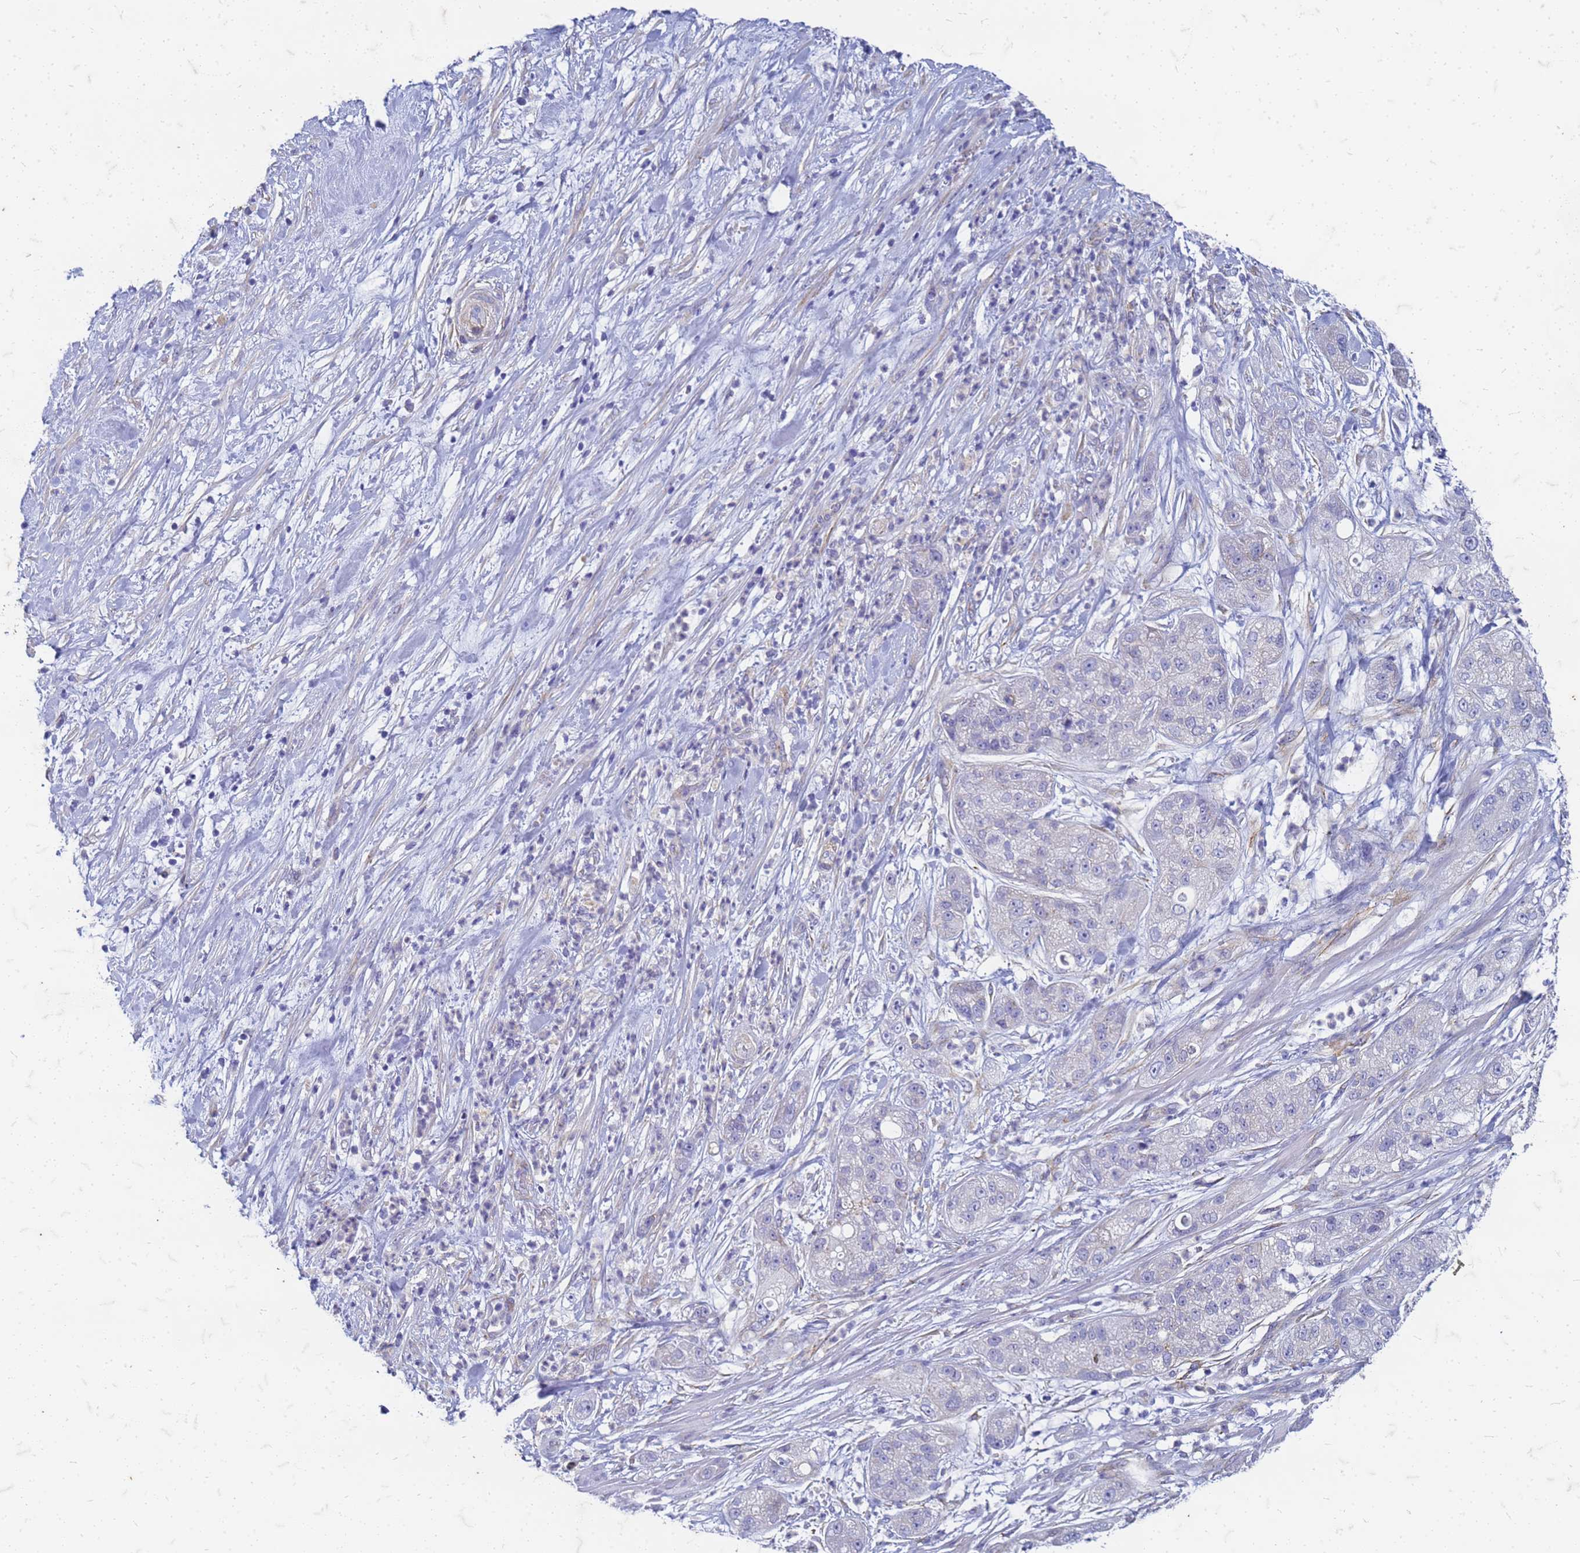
{"staining": {"intensity": "negative", "quantity": "none", "location": "none"}, "tissue": "pancreatic cancer", "cell_type": "Tumor cells", "image_type": "cancer", "snomed": [{"axis": "morphology", "description": "Adenocarcinoma, NOS"}, {"axis": "topography", "description": "Pancreas"}], "caption": "DAB (3,3'-diaminobenzidine) immunohistochemical staining of pancreatic cancer (adenocarcinoma) displays no significant expression in tumor cells.", "gene": "TRIM64B", "patient": {"sex": "female", "age": 78}}